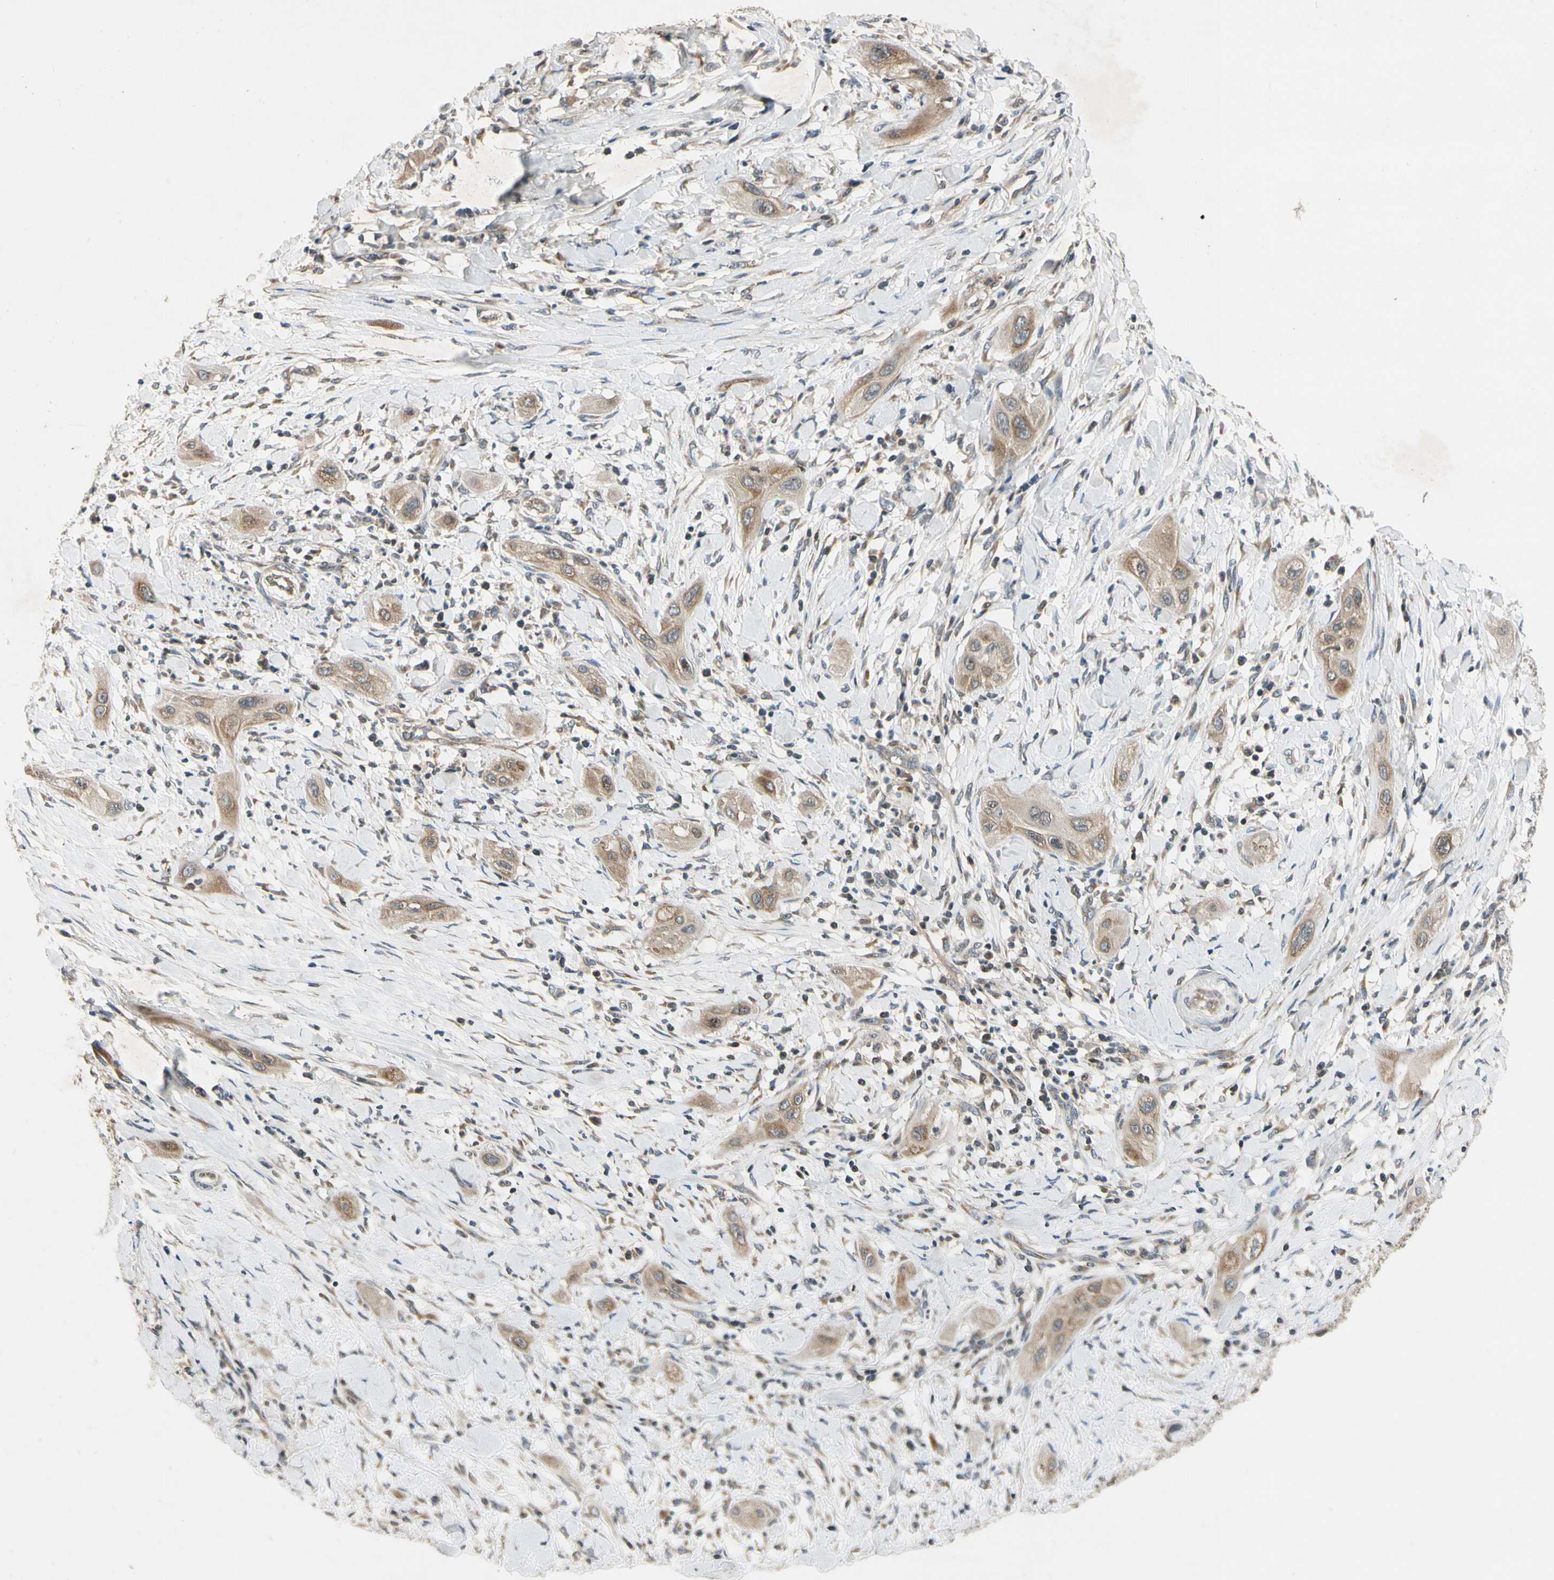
{"staining": {"intensity": "moderate", "quantity": ">75%", "location": "cytoplasmic/membranous"}, "tissue": "lung cancer", "cell_type": "Tumor cells", "image_type": "cancer", "snomed": [{"axis": "morphology", "description": "Squamous cell carcinoma, NOS"}, {"axis": "topography", "description": "Lung"}], "caption": "Protein expression analysis of human lung cancer reveals moderate cytoplasmic/membranous staining in about >75% of tumor cells.", "gene": "RPS6KB2", "patient": {"sex": "female", "age": 47}}